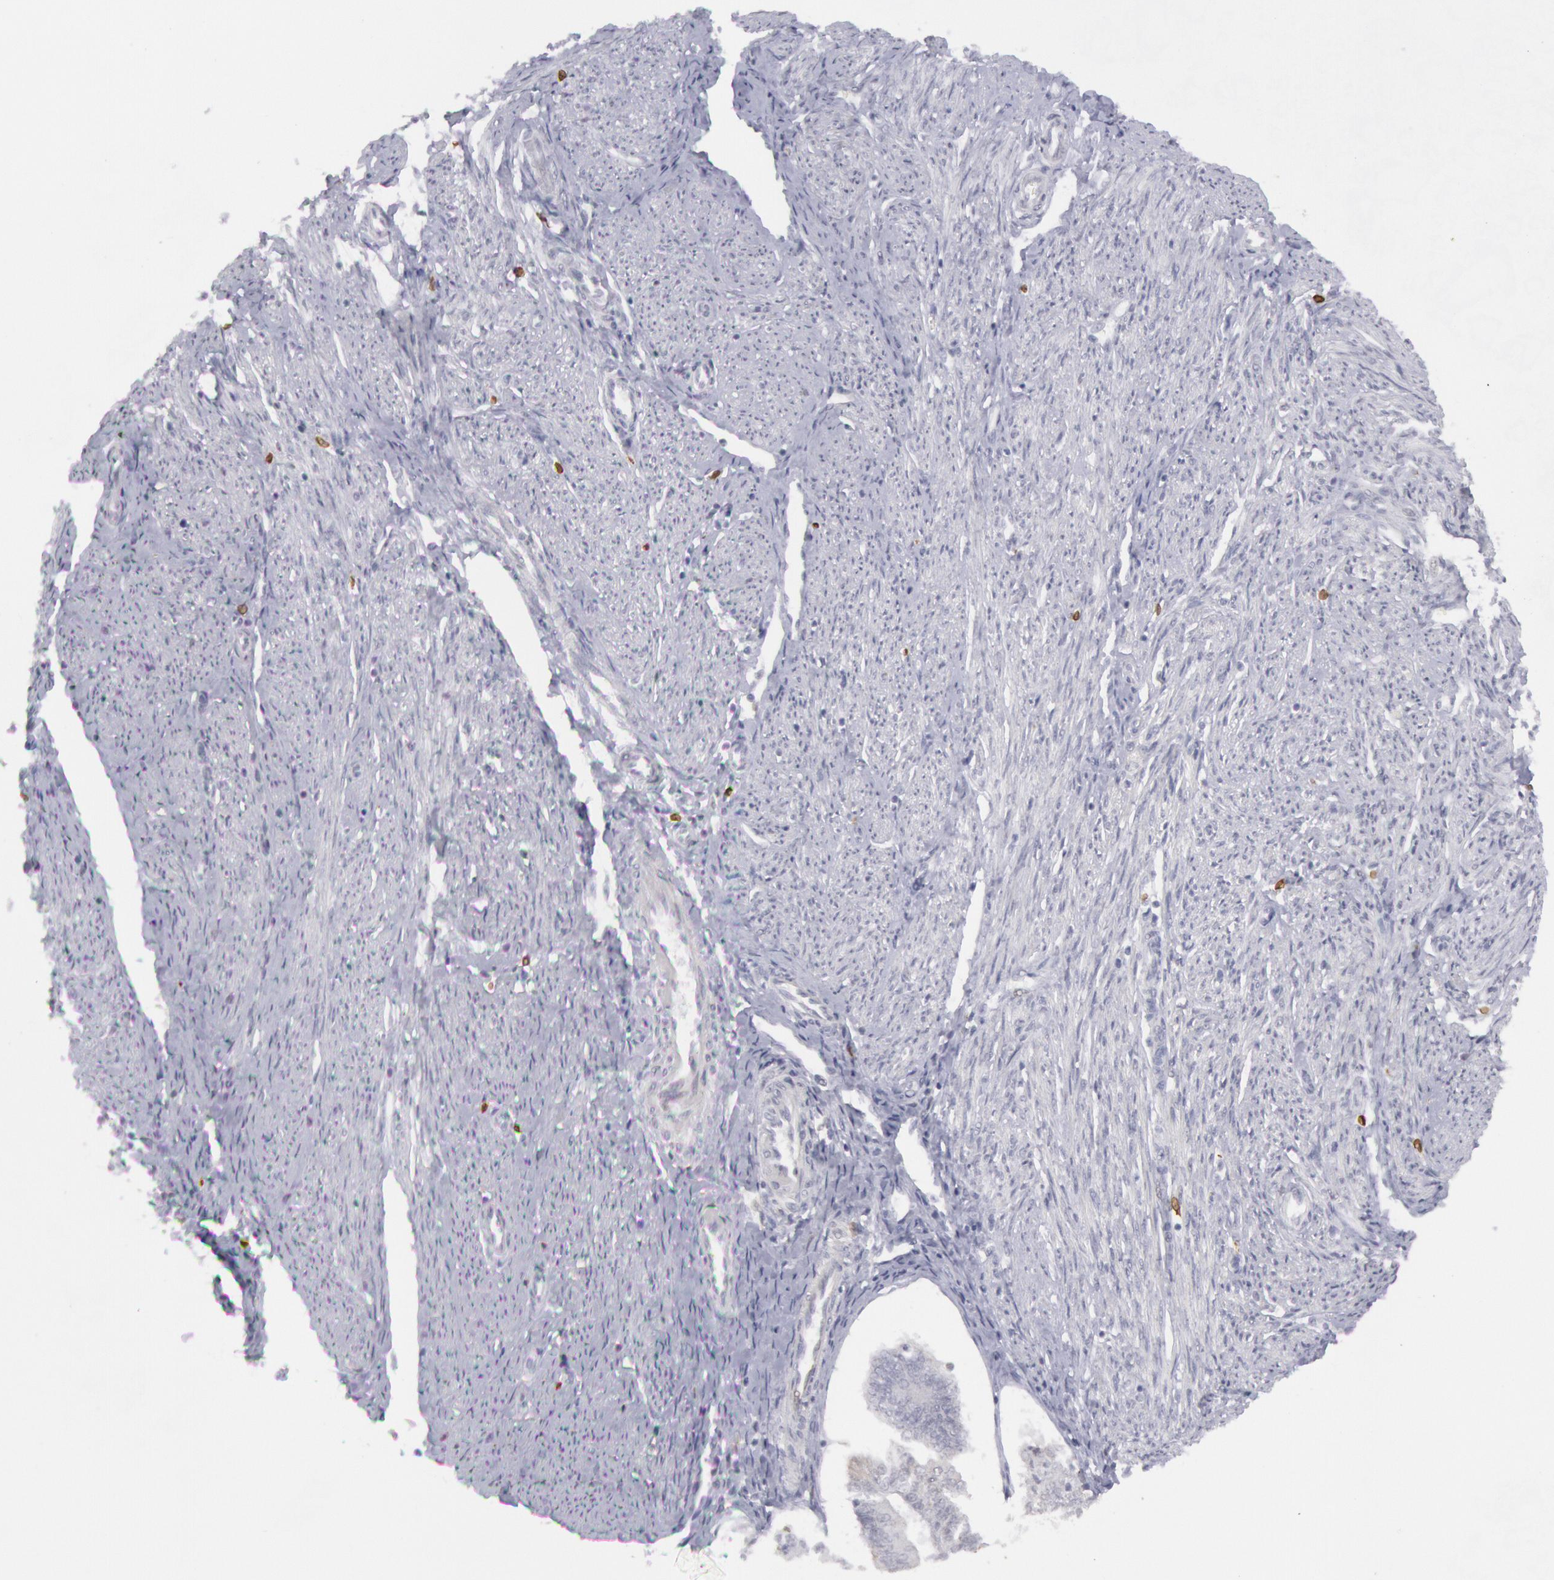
{"staining": {"intensity": "negative", "quantity": "none", "location": "none"}, "tissue": "endometrial cancer", "cell_type": "Tumor cells", "image_type": "cancer", "snomed": [{"axis": "morphology", "description": "Adenocarcinoma, NOS"}, {"axis": "topography", "description": "Endometrium"}], "caption": "Immunohistochemical staining of adenocarcinoma (endometrial) shows no significant positivity in tumor cells. (DAB (3,3'-diaminobenzidine) IHC, high magnification).", "gene": "PTGS2", "patient": {"sex": "female", "age": 75}}